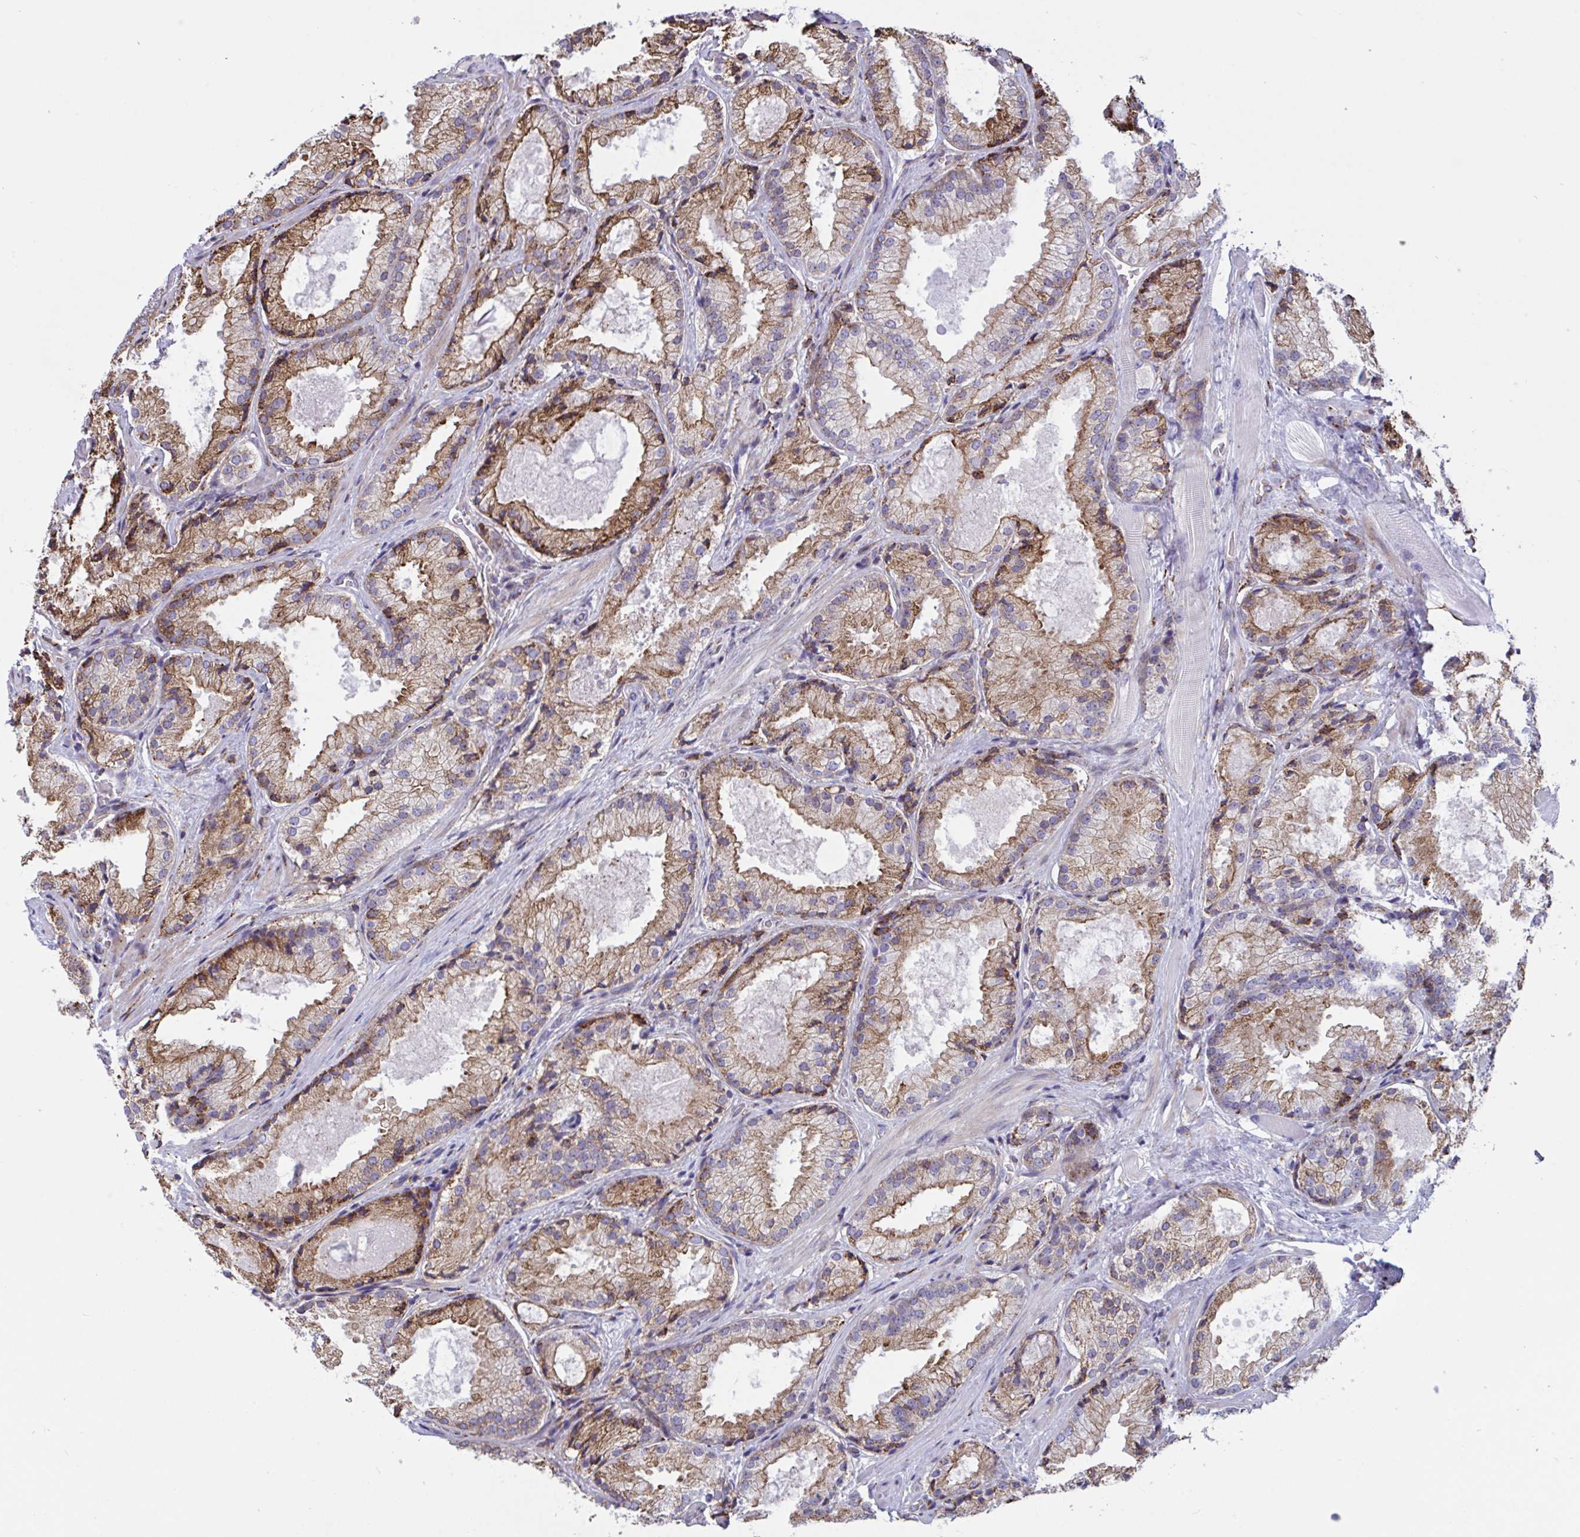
{"staining": {"intensity": "moderate", "quantity": ">75%", "location": "cytoplasmic/membranous"}, "tissue": "prostate cancer", "cell_type": "Tumor cells", "image_type": "cancer", "snomed": [{"axis": "morphology", "description": "Adenocarcinoma, High grade"}, {"axis": "topography", "description": "Prostate"}], "caption": "Protein expression analysis of human high-grade adenocarcinoma (prostate) reveals moderate cytoplasmic/membranous positivity in about >75% of tumor cells.", "gene": "PEAK3", "patient": {"sex": "male", "age": 68}}